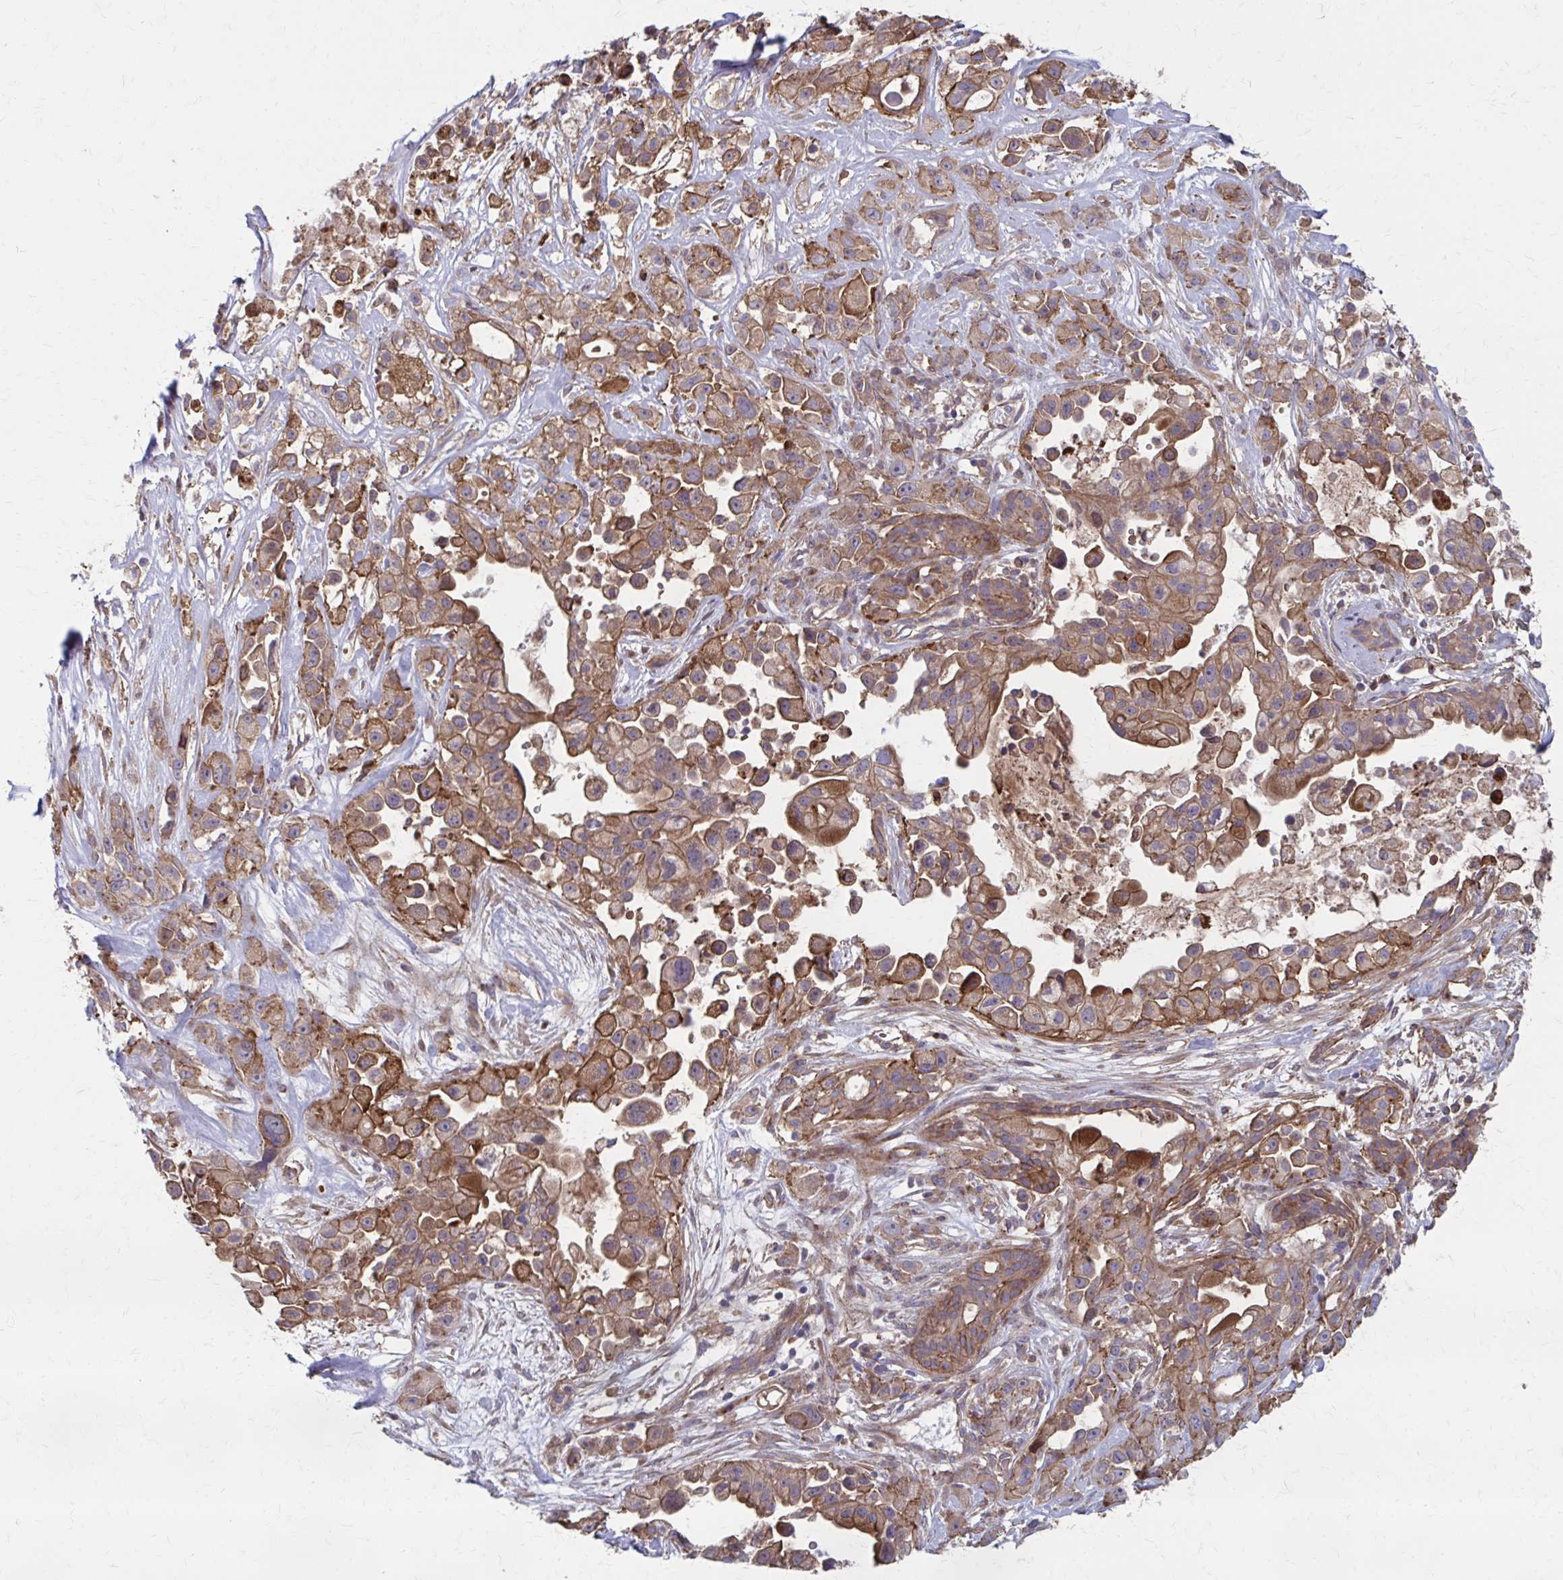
{"staining": {"intensity": "moderate", "quantity": ">75%", "location": "cytoplasmic/membranous"}, "tissue": "pancreatic cancer", "cell_type": "Tumor cells", "image_type": "cancer", "snomed": [{"axis": "morphology", "description": "Adenocarcinoma, NOS"}, {"axis": "topography", "description": "Pancreas"}], "caption": "This is a micrograph of immunohistochemistry staining of adenocarcinoma (pancreatic), which shows moderate staining in the cytoplasmic/membranous of tumor cells.", "gene": "MMP14", "patient": {"sex": "male", "age": 44}}